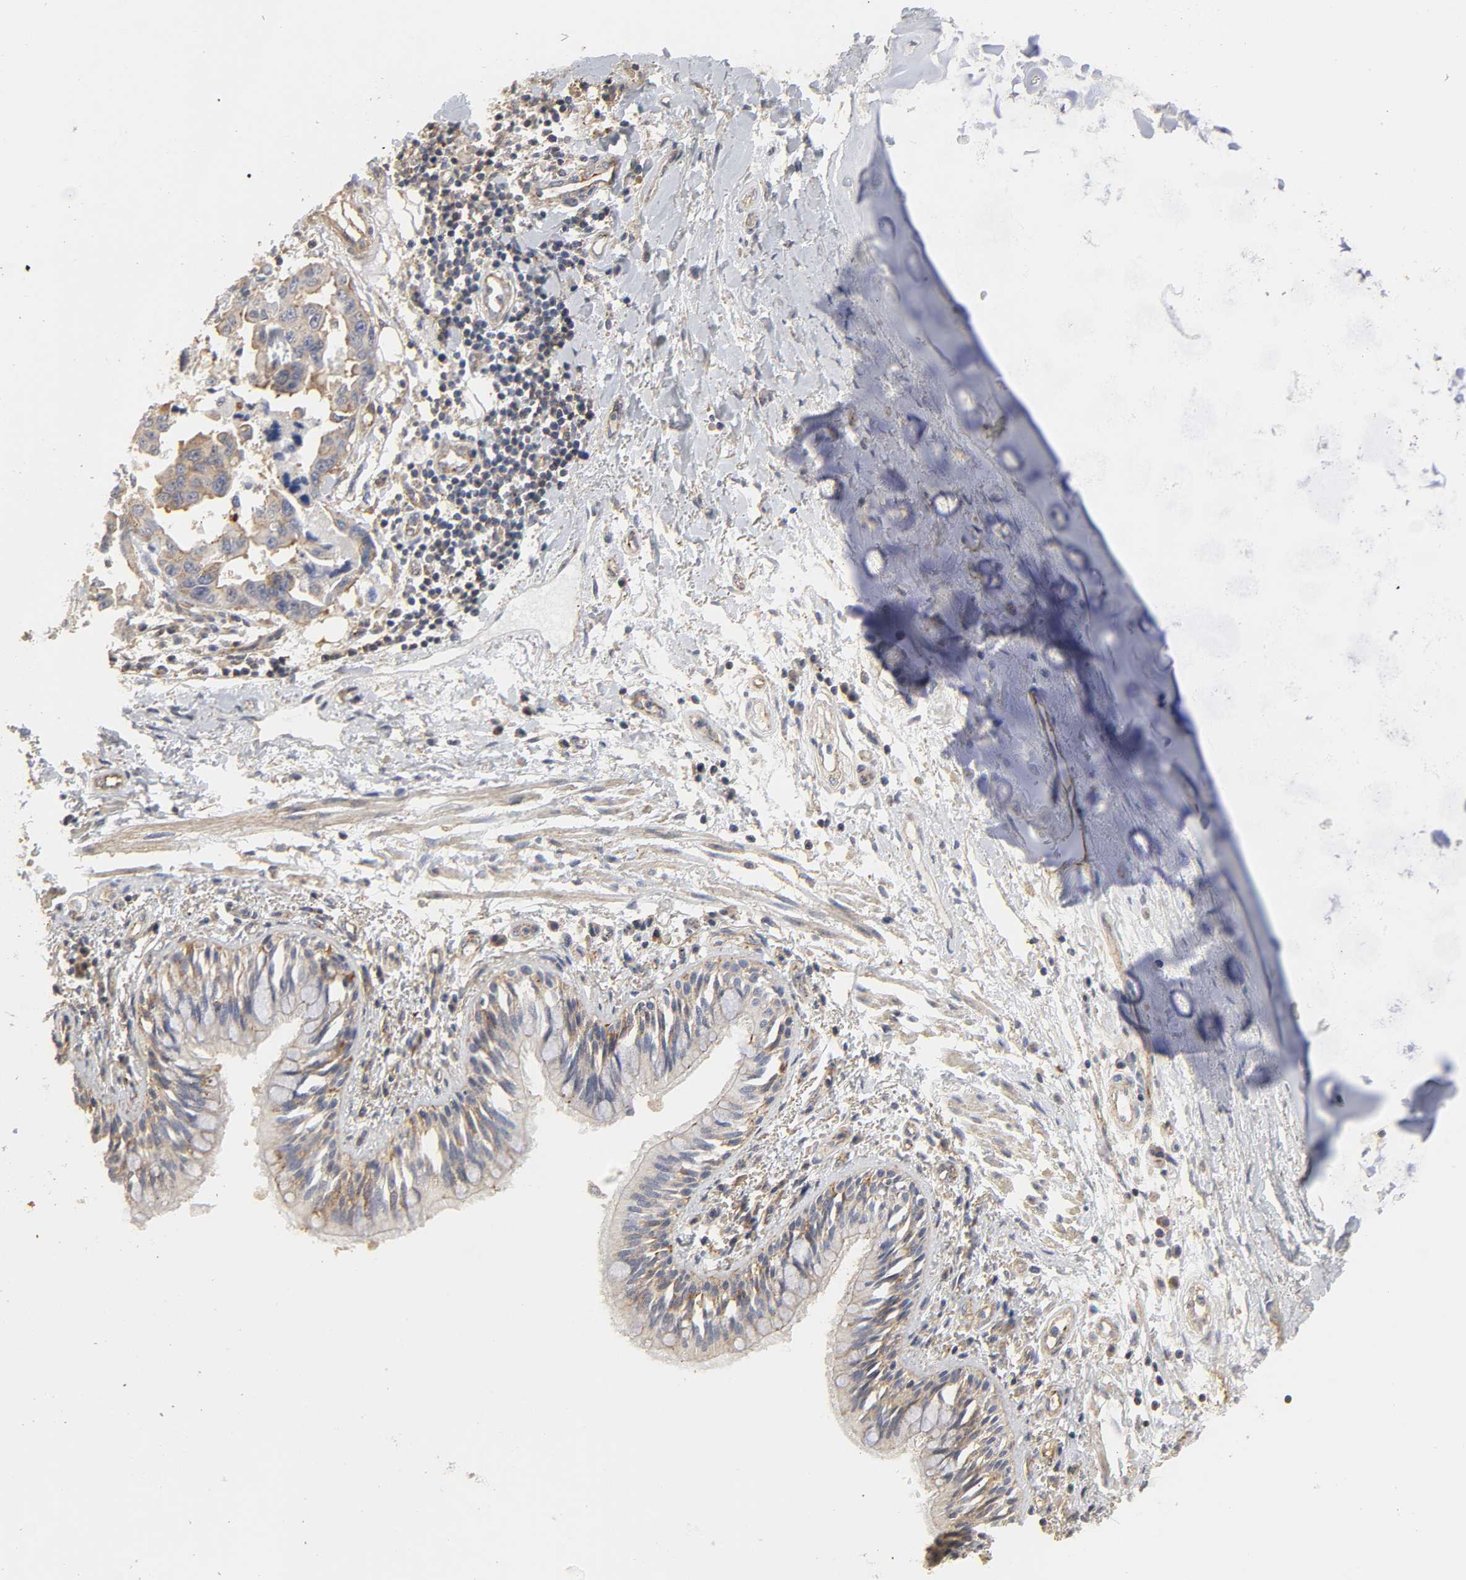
{"staining": {"intensity": "moderate", "quantity": ">75%", "location": "cytoplasmic/membranous"}, "tissue": "lung cancer", "cell_type": "Tumor cells", "image_type": "cancer", "snomed": [{"axis": "morphology", "description": "Adenocarcinoma, NOS"}, {"axis": "topography", "description": "Lymph node"}, {"axis": "topography", "description": "Lung"}], "caption": "The micrograph demonstrates a brown stain indicating the presence of a protein in the cytoplasmic/membranous of tumor cells in adenocarcinoma (lung).", "gene": "SH3GLB1", "patient": {"sex": "male", "age": 64}}